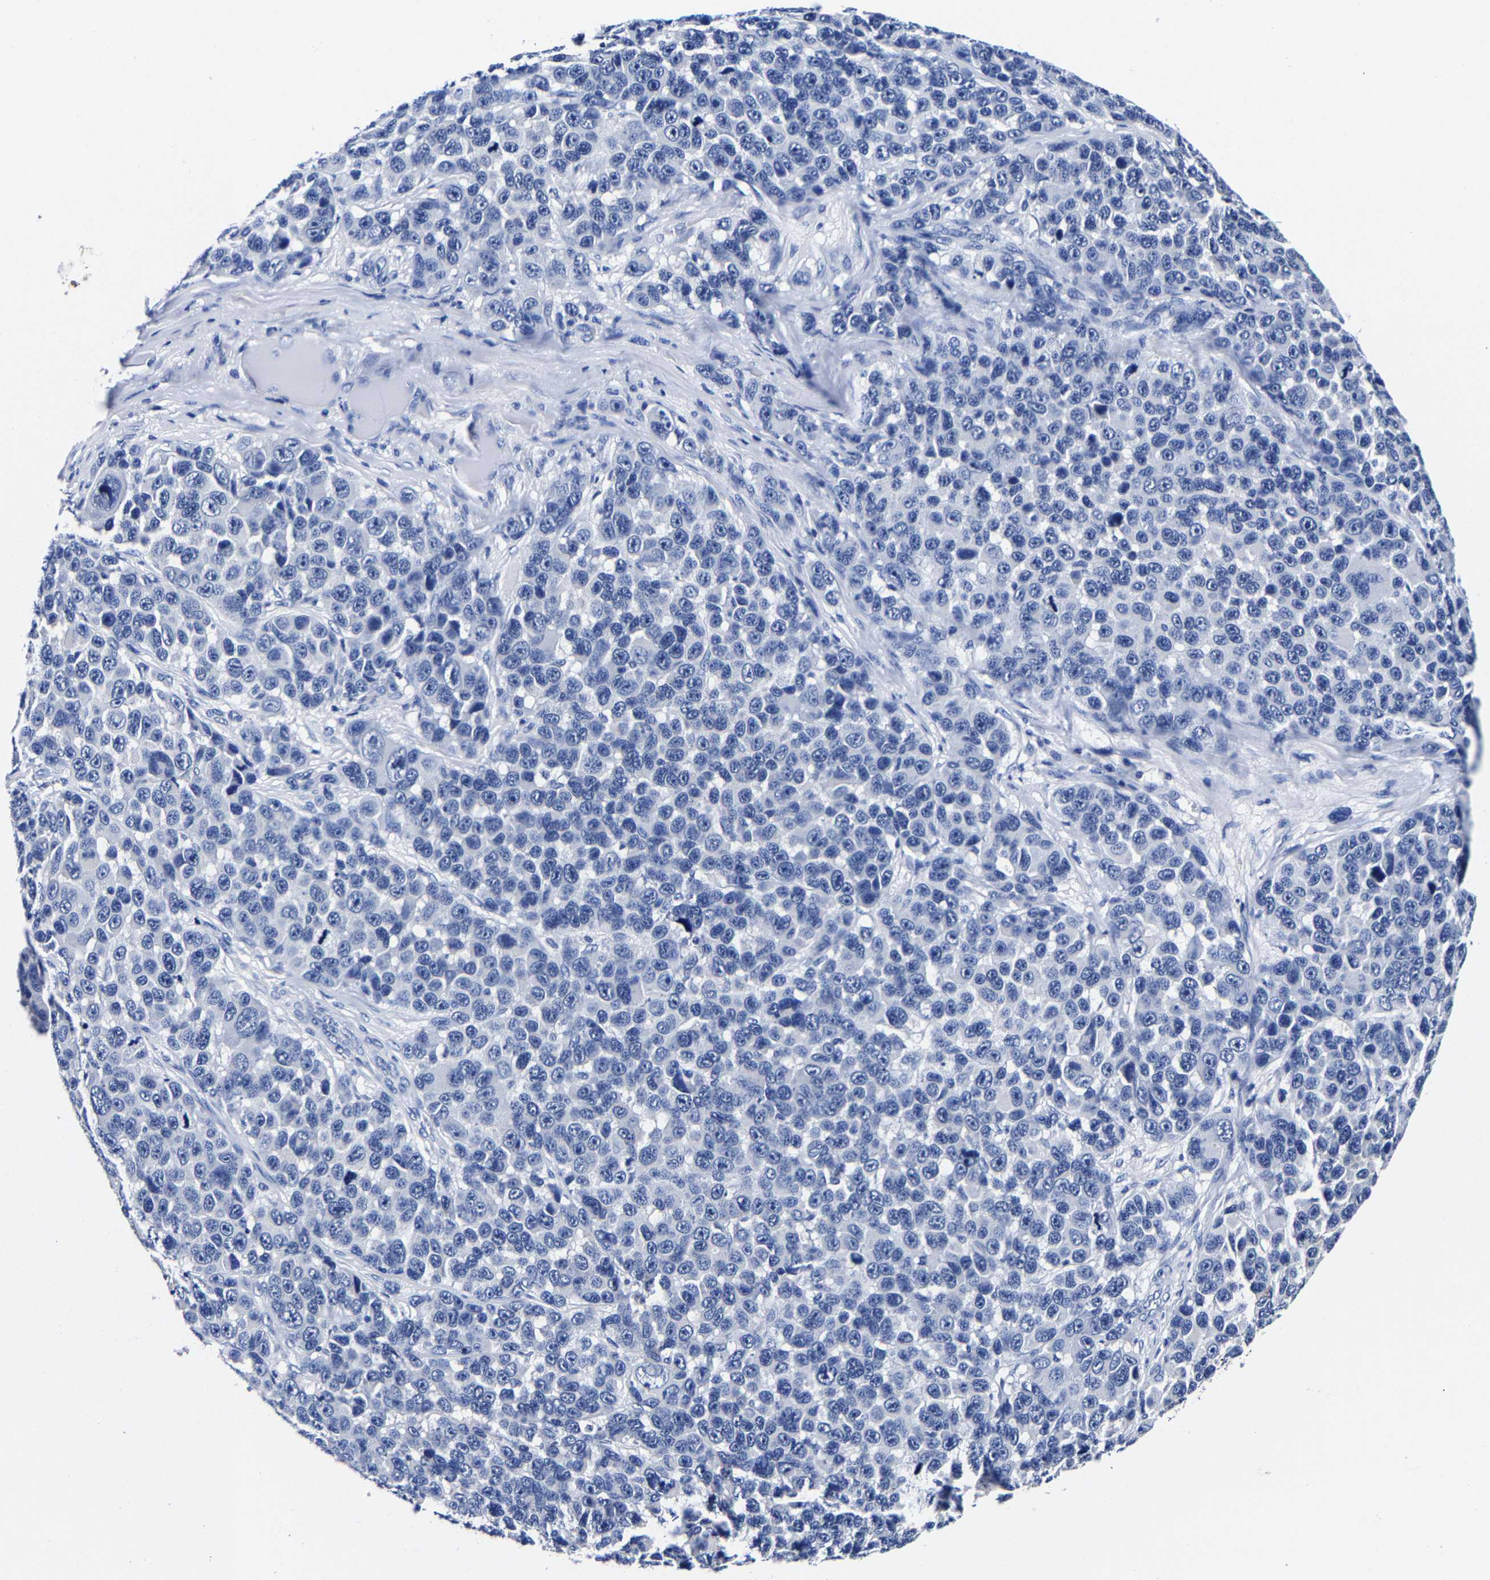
{"staining": {"intensity": "negative", "quantity": "none", "location": "none"}, "tissue": "melanoma", "cell_type": "Tumor cells", "image_type": "cancer", "snomed": [{"axis": "morphology", "description": "Malignant melanoma, NOS"}, {"axis": "topography", "description": "Skin"}], "caption": "This is a micrograph of IHC staining of malignant melanoma, which shows no expression in tumor cells. Nuclei are stained in blue.", "gene": "CPA2", "patient": {"sex": "male", "age": 53}}